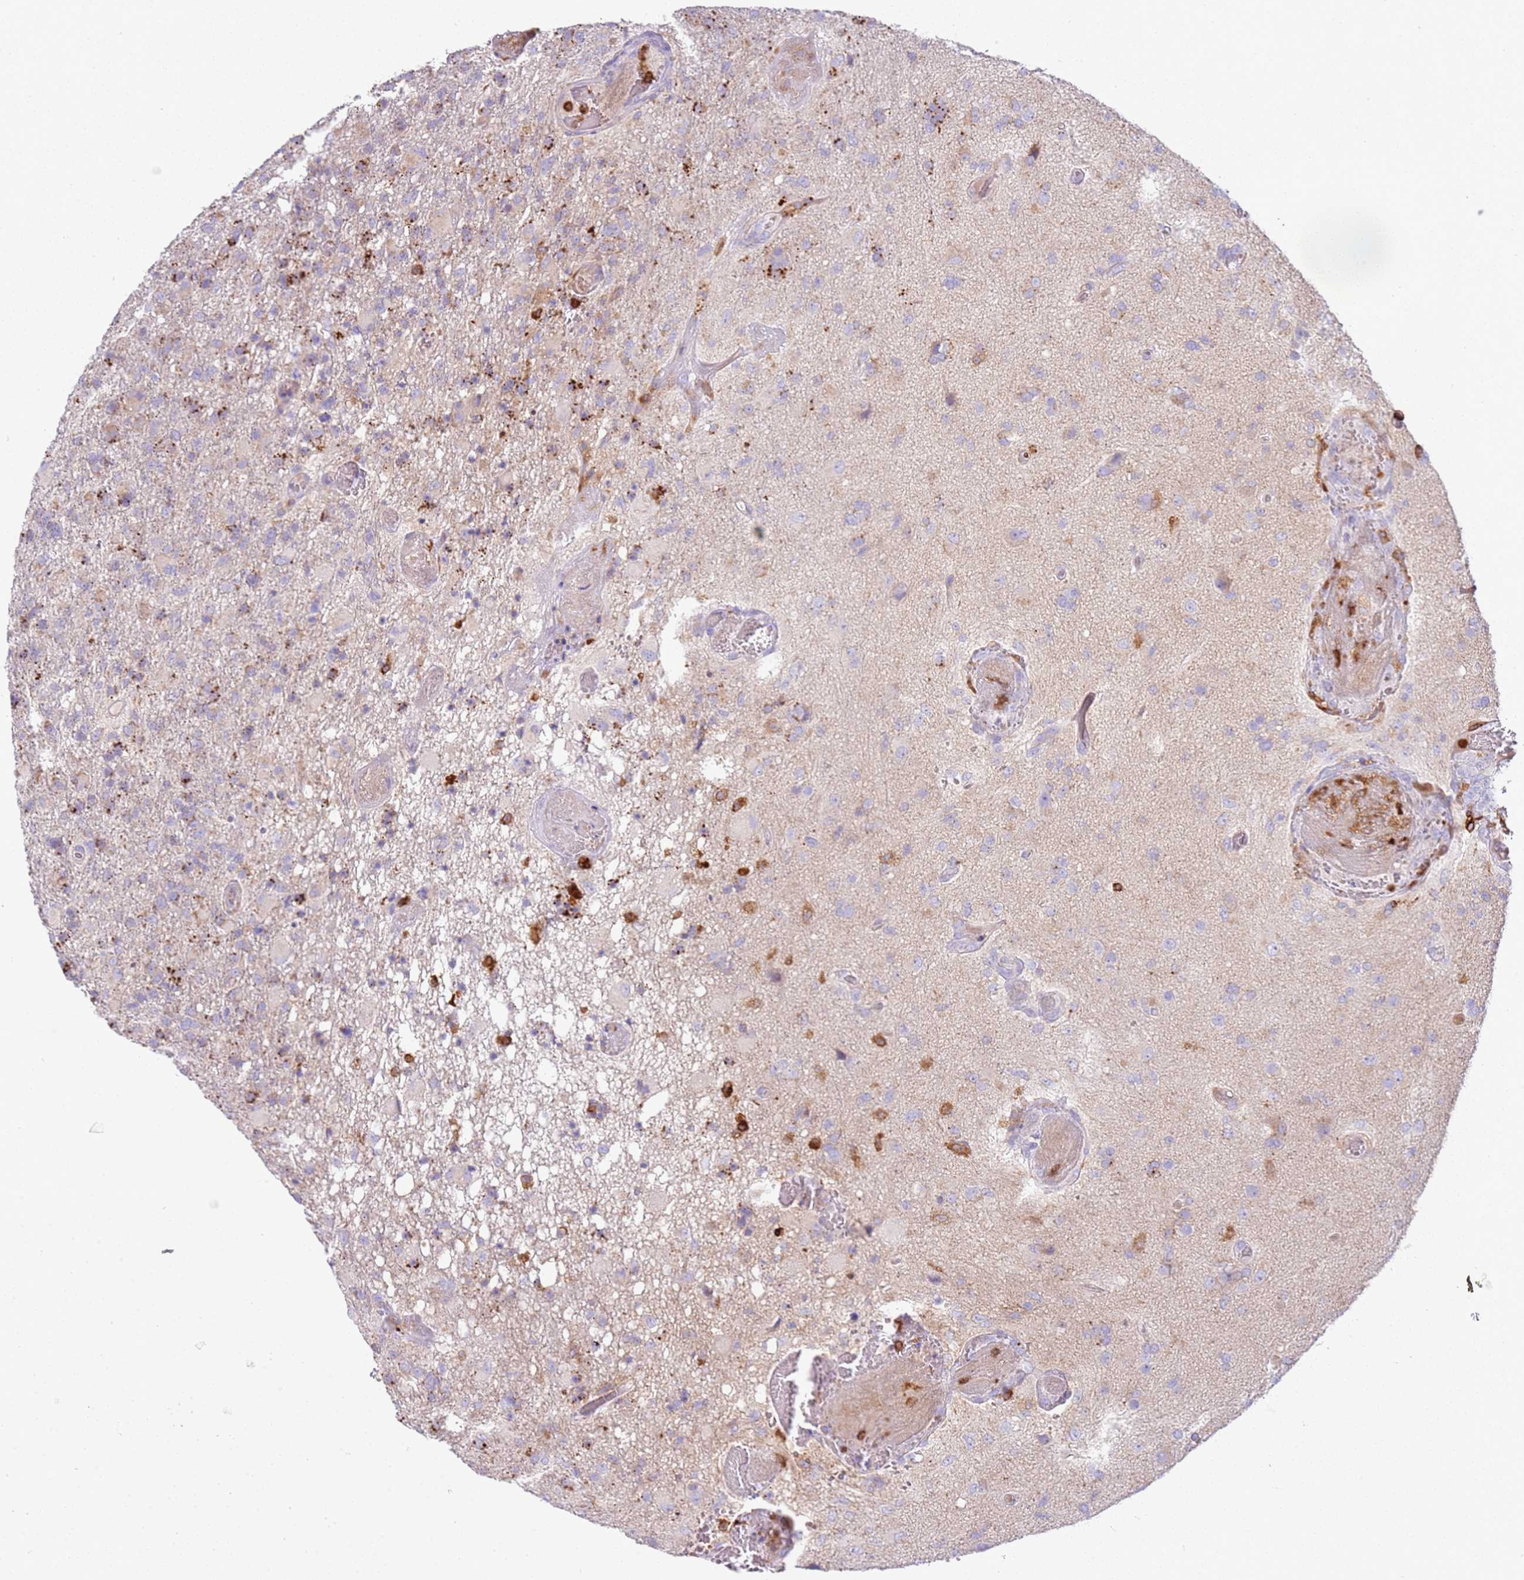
{"staining": {"intensity": "moderate", "quantity": "<25%", "location": "cytoplasmic/membranous"}, "tissue": "glioma", "cell_type": "Tumor cells", "image_type": "cancer", "snomed": [{"axis": "morphology", "description": "Glioma, malignant, High grade"}, {"axis": "topography", "description": "Brain"}], "caption": "DAB (3,3'-diaminobenzidine) immunohistochemical staining of human glioma exhibits moderate cytoplasmic/membranous protein positivity in about <25% of tumor cells. The protein of interest is shown in brown color, while the nuclei are stained blue.", "gene": "TTPAL", "patient": {"sex": "female", "age": 74}}